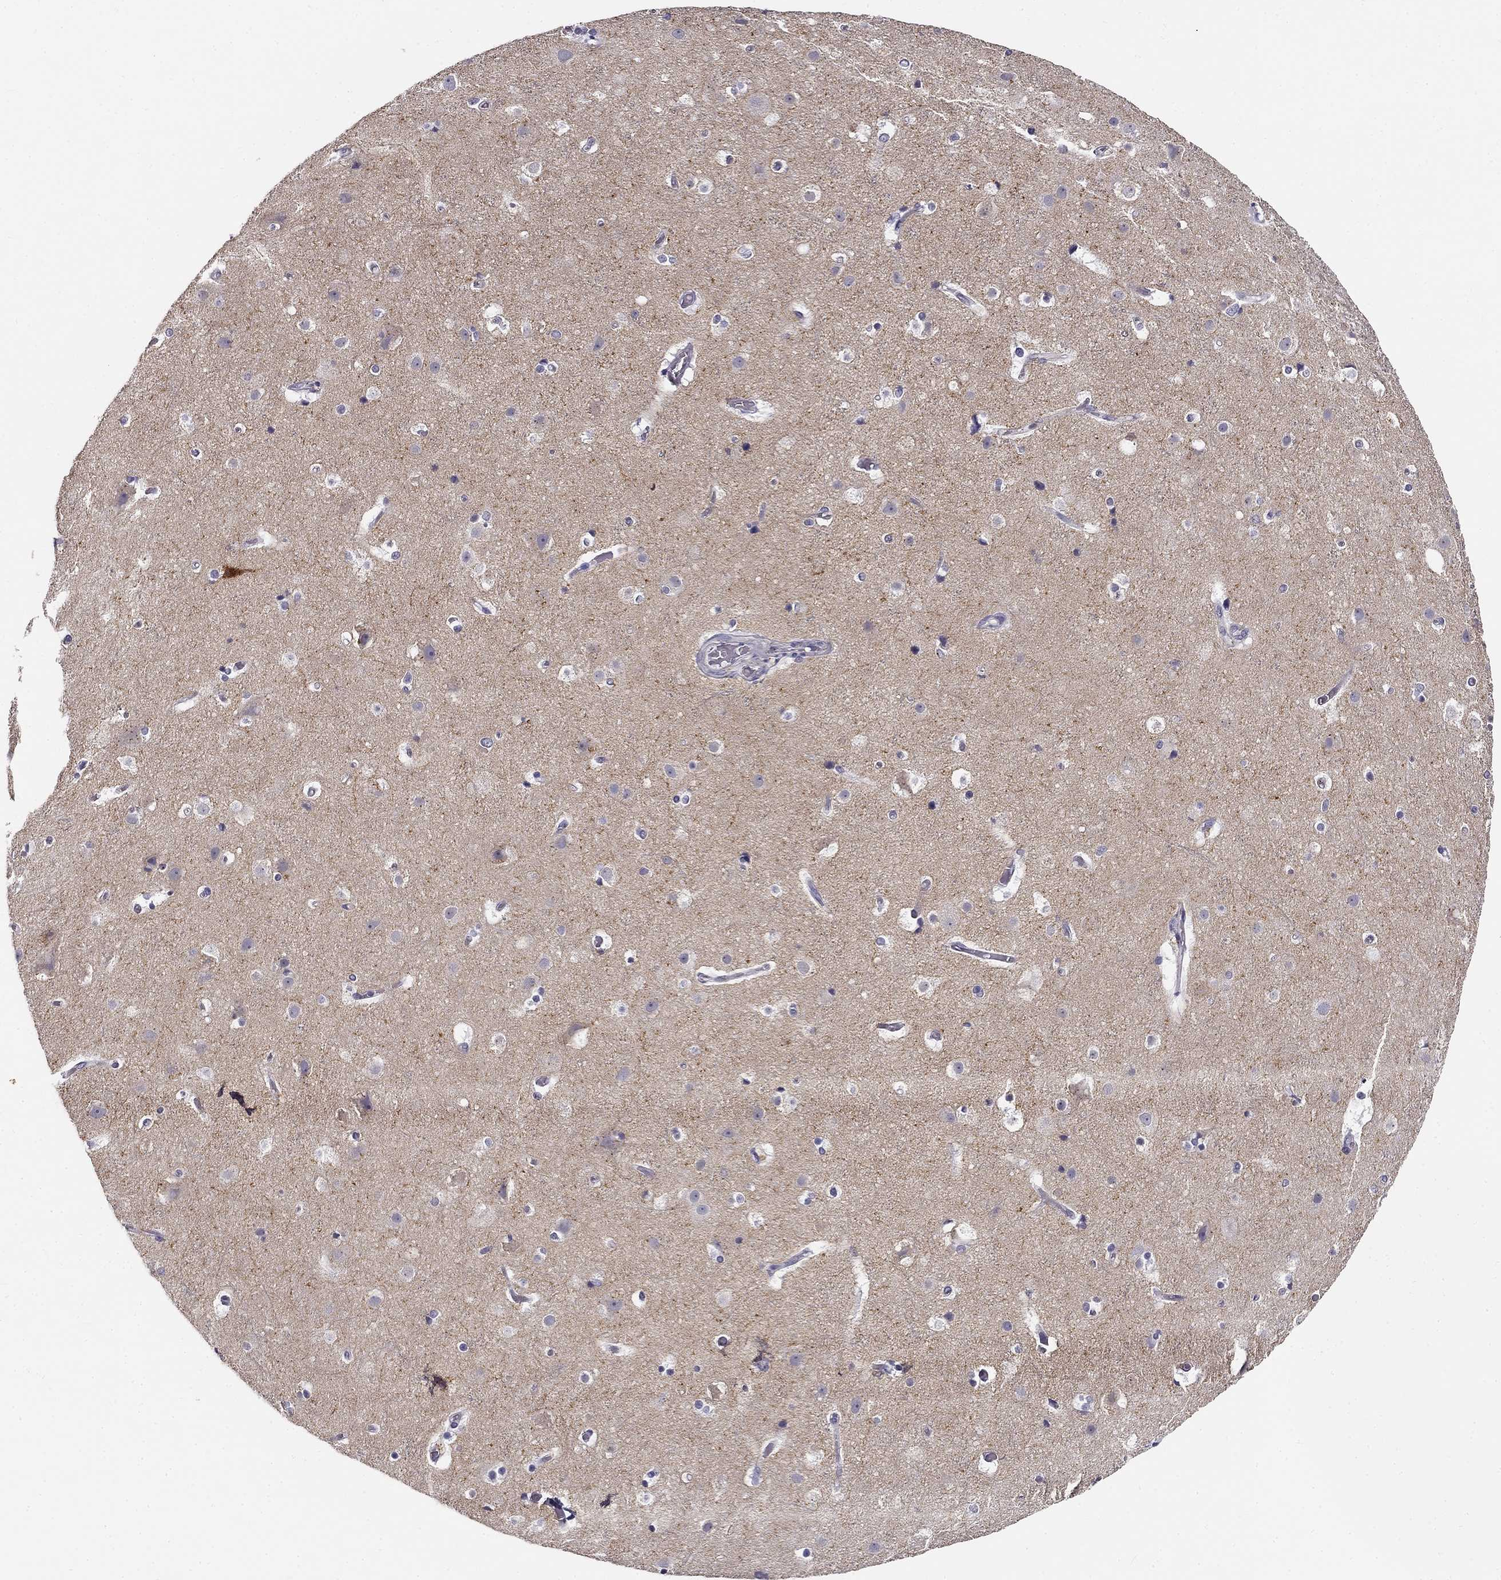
{"staining": {"intensity": "negative", "quantity": "none", "location": "none"}, "tissue": "cerebral cortex", "cell_type": "Endothelial cells", "image_type": "normal", "snomed": [{"axis": "morphology", "description": "Normal tissue, NOS"}, {"axis": "topography", "description": "Cerebral cortex"}], "caption": "This is a micrograph of immunohistochemistry (IHC) staining of normal cerebral cortex, which shows no staining in endothelial cells. (Brightfield microscopy of DAB (3,3'-diaminobenzidine) IHC at high magnification).", "gene": "CNR1", "patient": {"sex": "female", "age": 52}}